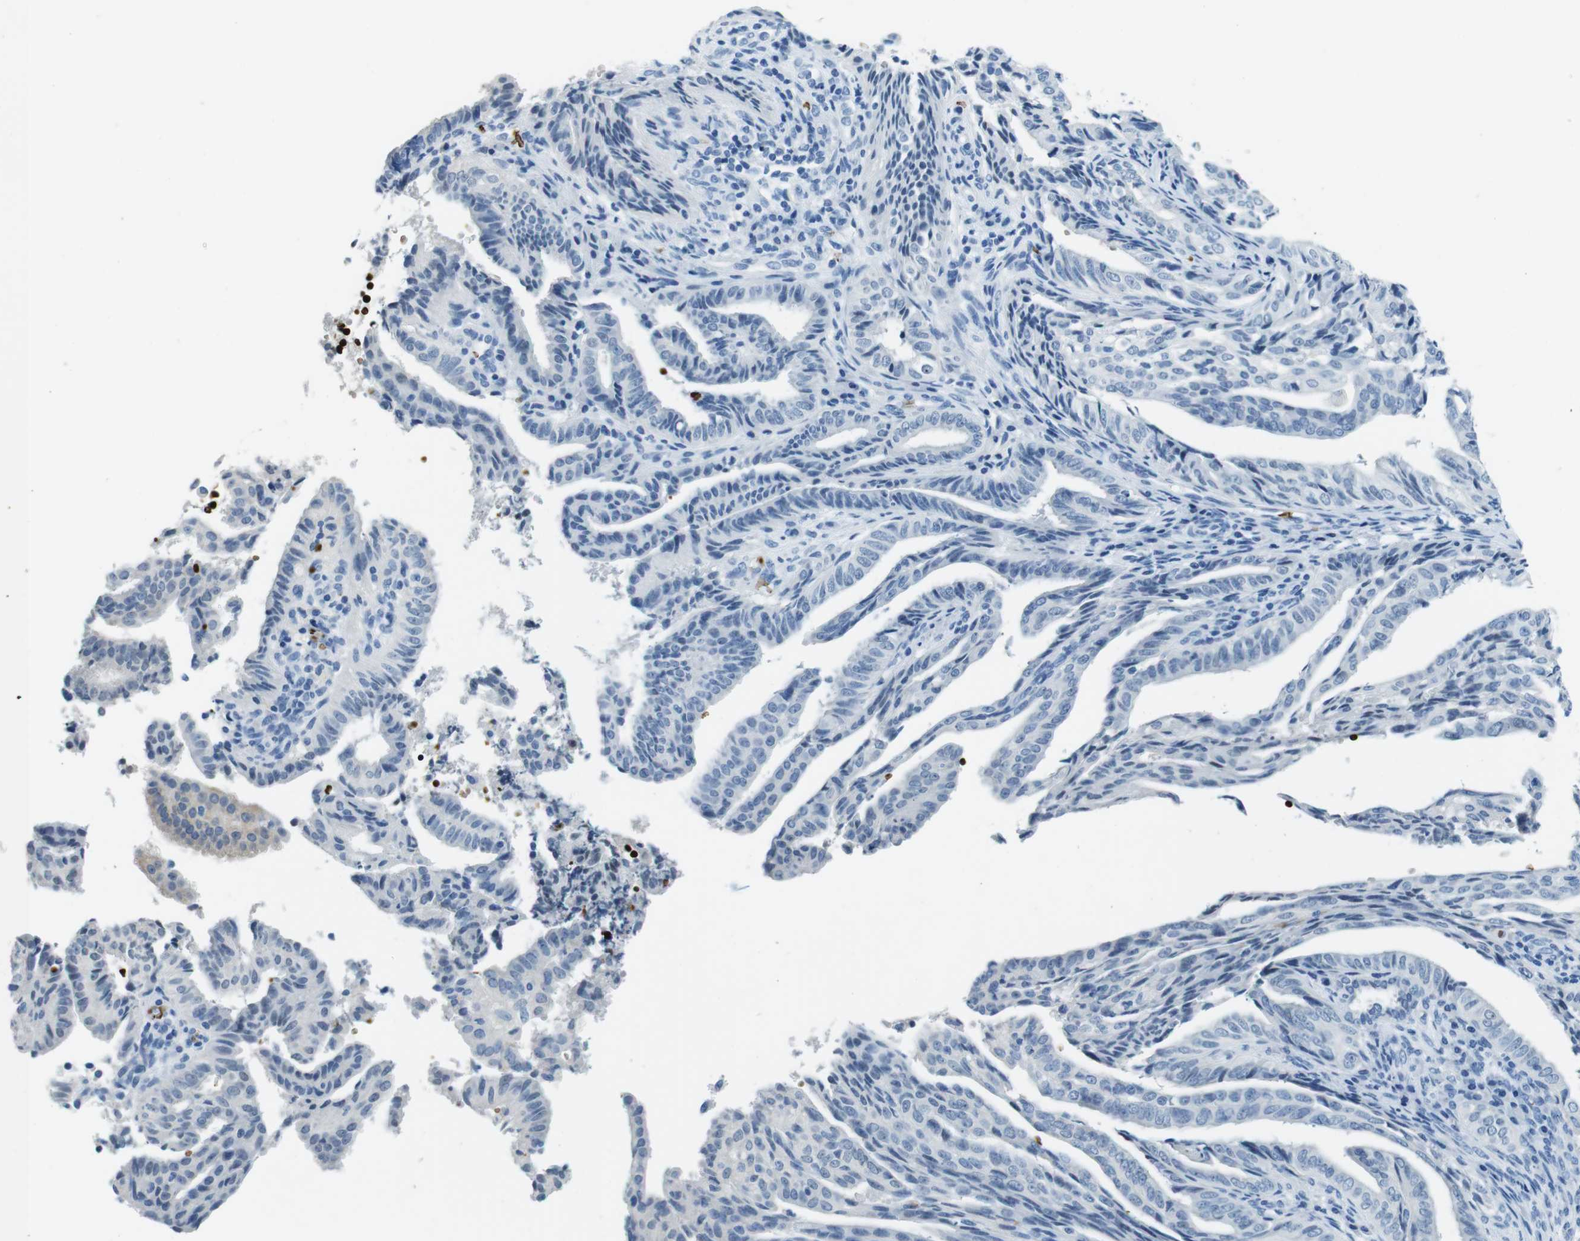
{"staining": {"intensity": "negative", "quantity": "none", "location": "none"}, "tissue": "endometrial cancer", "cell_type": "Tumor cells", "image_type": "cancer", "snomed": [{"axis": "morphology", "description": "Adenocarcinoma, NOS"}, {"axis": "topography", "description": "Endometrium"}], "caption": "Immunohistochemistry of human endometrial cancer (adenocarcinoma) demonstrates no expression in tumor cells.", "gene": "TFAP2C", "patient": {"sex": "female", "age": 58}}